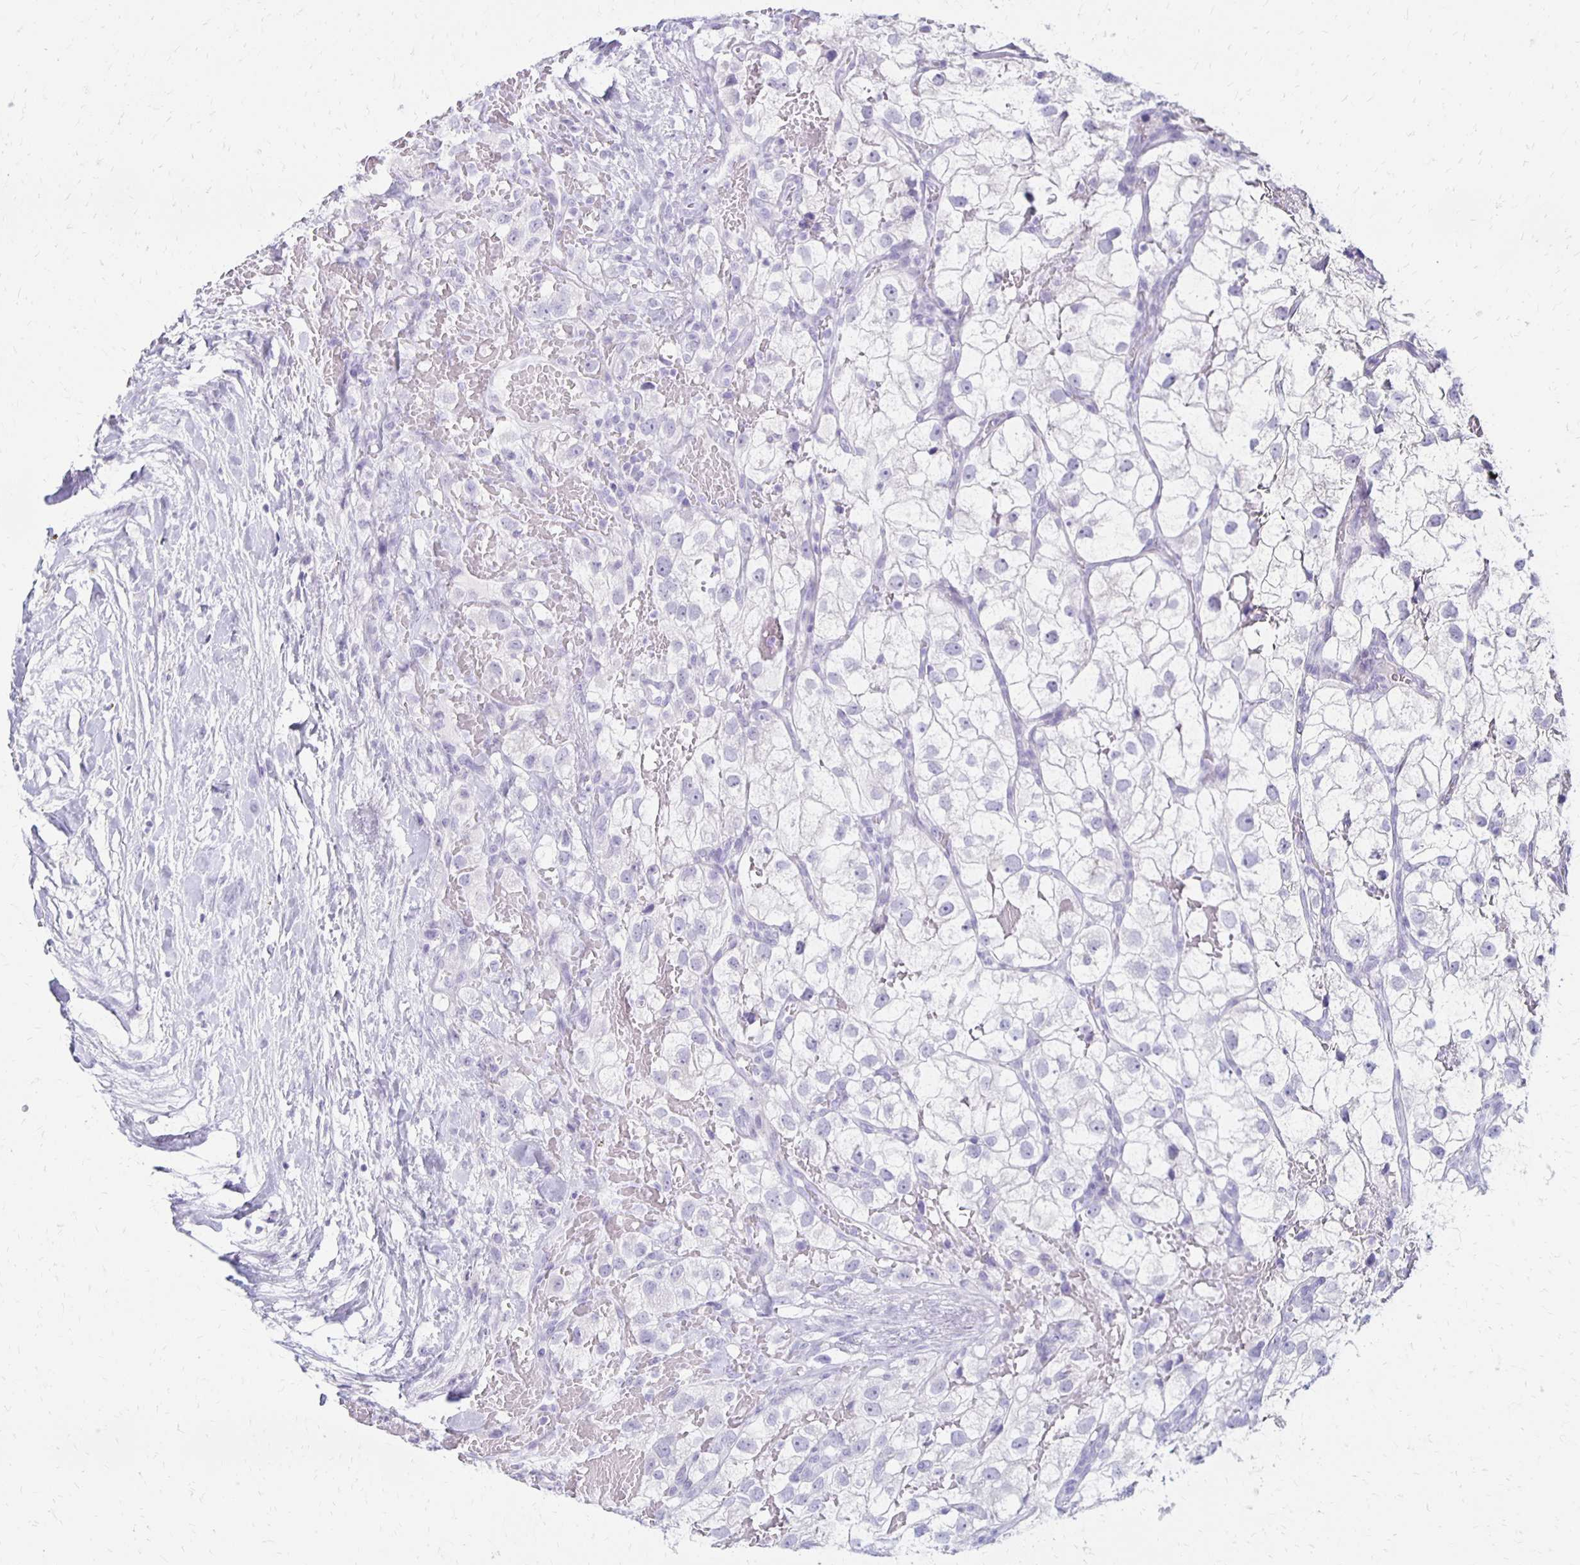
{"staining": {"intensity": "negative", "quantity": "none", "location": "none"}, "tissue": "renal cancer", "cell_type": "Tumor cells", "image_type": "cancer", "snomed": [{"axis": "morphology", "description": "Adenocarcinoma, NOS"}, {"axis": "topography", "description": "Kidney"}], "caption": "This is a image of immunohistochemistry staining of renal cancer, which shows no positivity in tumor cells. The staining is performed using DAB (3,3'-diaminobenzidine) brown chromogen with nuclei counter-stained in using hematoxylin.", "gene": "RYR1", "patient": {"sex": "male", "age": 59}}